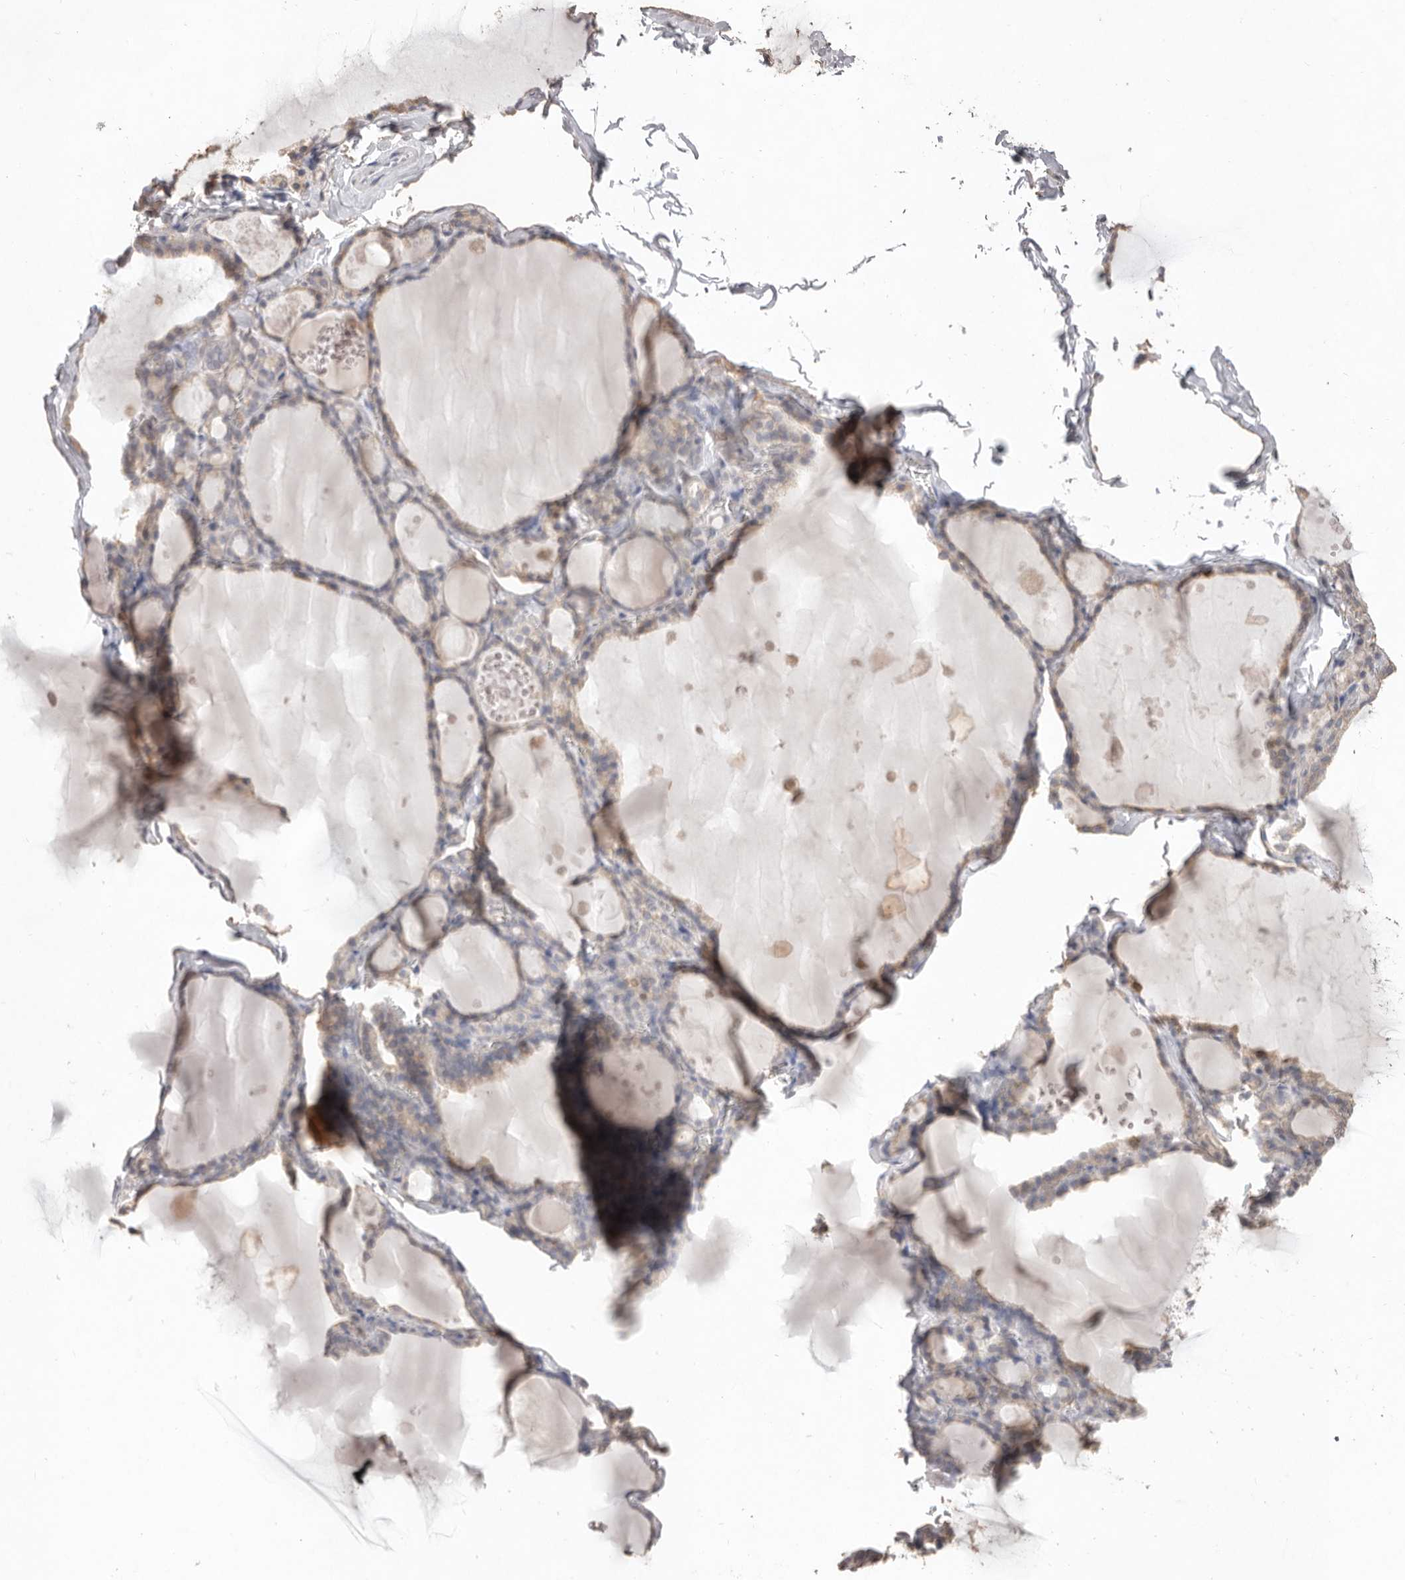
{"staining": {"intensity": "weak", "quantity": "25%-75%", "location": "cytoplasmic/membranous"}, "tissue": "thyroid gland", "cell_type": "Glandular cells", "image_type": "normal", "snomed": [{"axis": "morphology", "description": "Normal tissue, NOS"}, {"axis": "topography", "description": "Thyroid gland"}], "caption": "The image shows a brown stain indicating the presence of a protein in the cytoplasmic/membranous of glandular cells in thyroid gland. (DAB IHC with brightfield microscopy, high magnification).", "gene": "ZYG11B", "patient": {"sex": "male", "age": 56}}